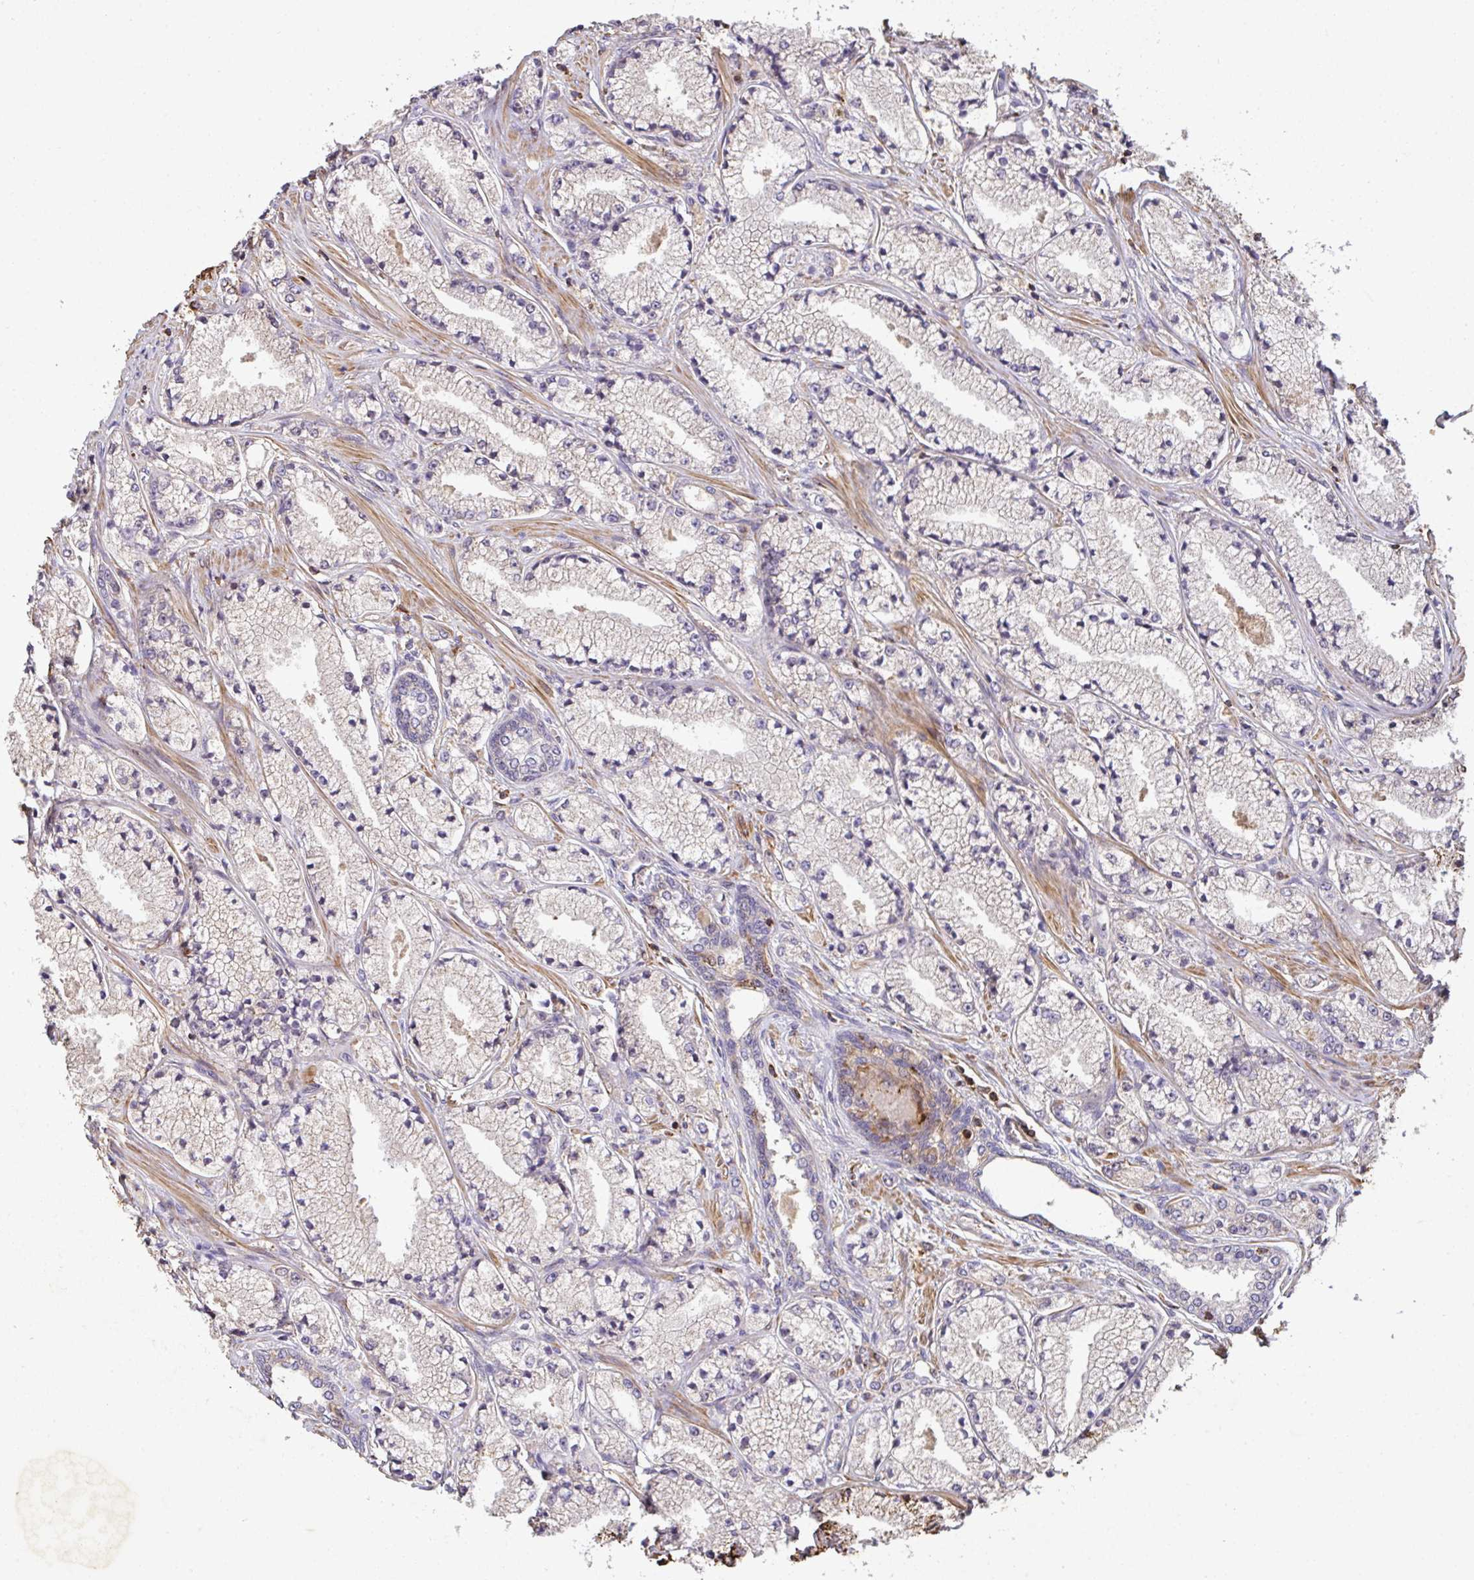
{"staining": {"intensity": "negative", "quantity": "none", "location": "none"}, "tissue": "prostate cancer", "cell_type": "Tumor cells", "image_type": "cancer", "snomed": [{"axis": "morphology", "description": "Adenocarcinoma, High grade"}, {"axis": "topography", "description": "Prostate"}], "caption": "An immunohistochemistry (IHC) photomicrograph of prostate cancer is shown. There is no staining in tumor cells of prostate cancer.", "gene": "TNMD", "patient": {"sex": "male", "age": 63}}